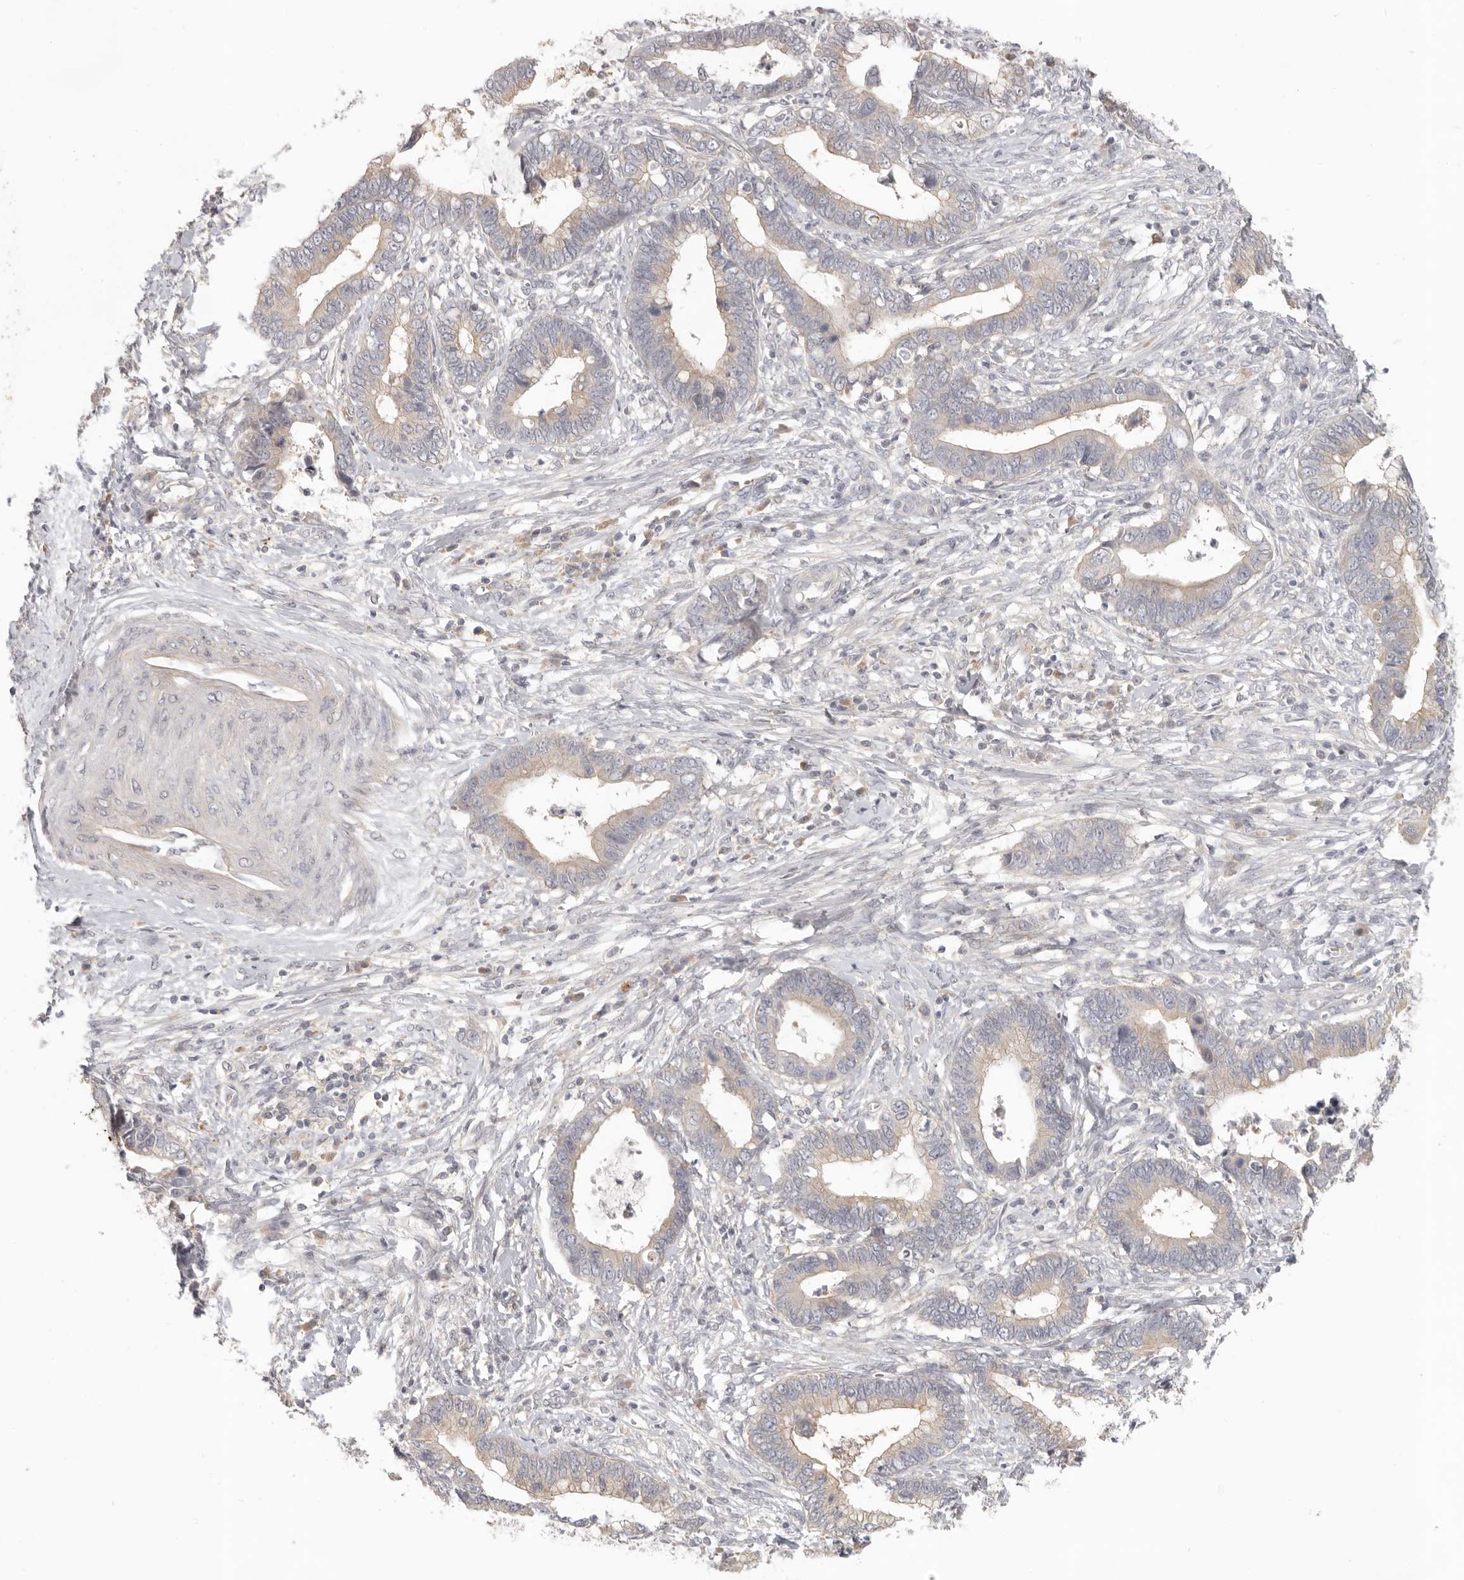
{"staining": {"intensity": "weak", "quantity": "25%-75%", "location": "cytoplasmic/membranous"}, "tissue": "cervical cancer", "cell_type": "Tumor cells", "image_type": "cancer", "snomed": [{"axis": "morphology", "description": "Adenocarcinoma, NOS"}, {"axis": "topography", "description": "Cervix"}], "caption": "A brown stain shows weak cytoplasmic/membranous expression of a protein in cervical cancer (adenocarcinoma) tumor cells. Using DAB (brown) and hematoxylin (blue) stains, captured at high magnification using brightfield microscopy.", "gene": "AHDC1", "patient": {"sex": "female", "age": 44}}